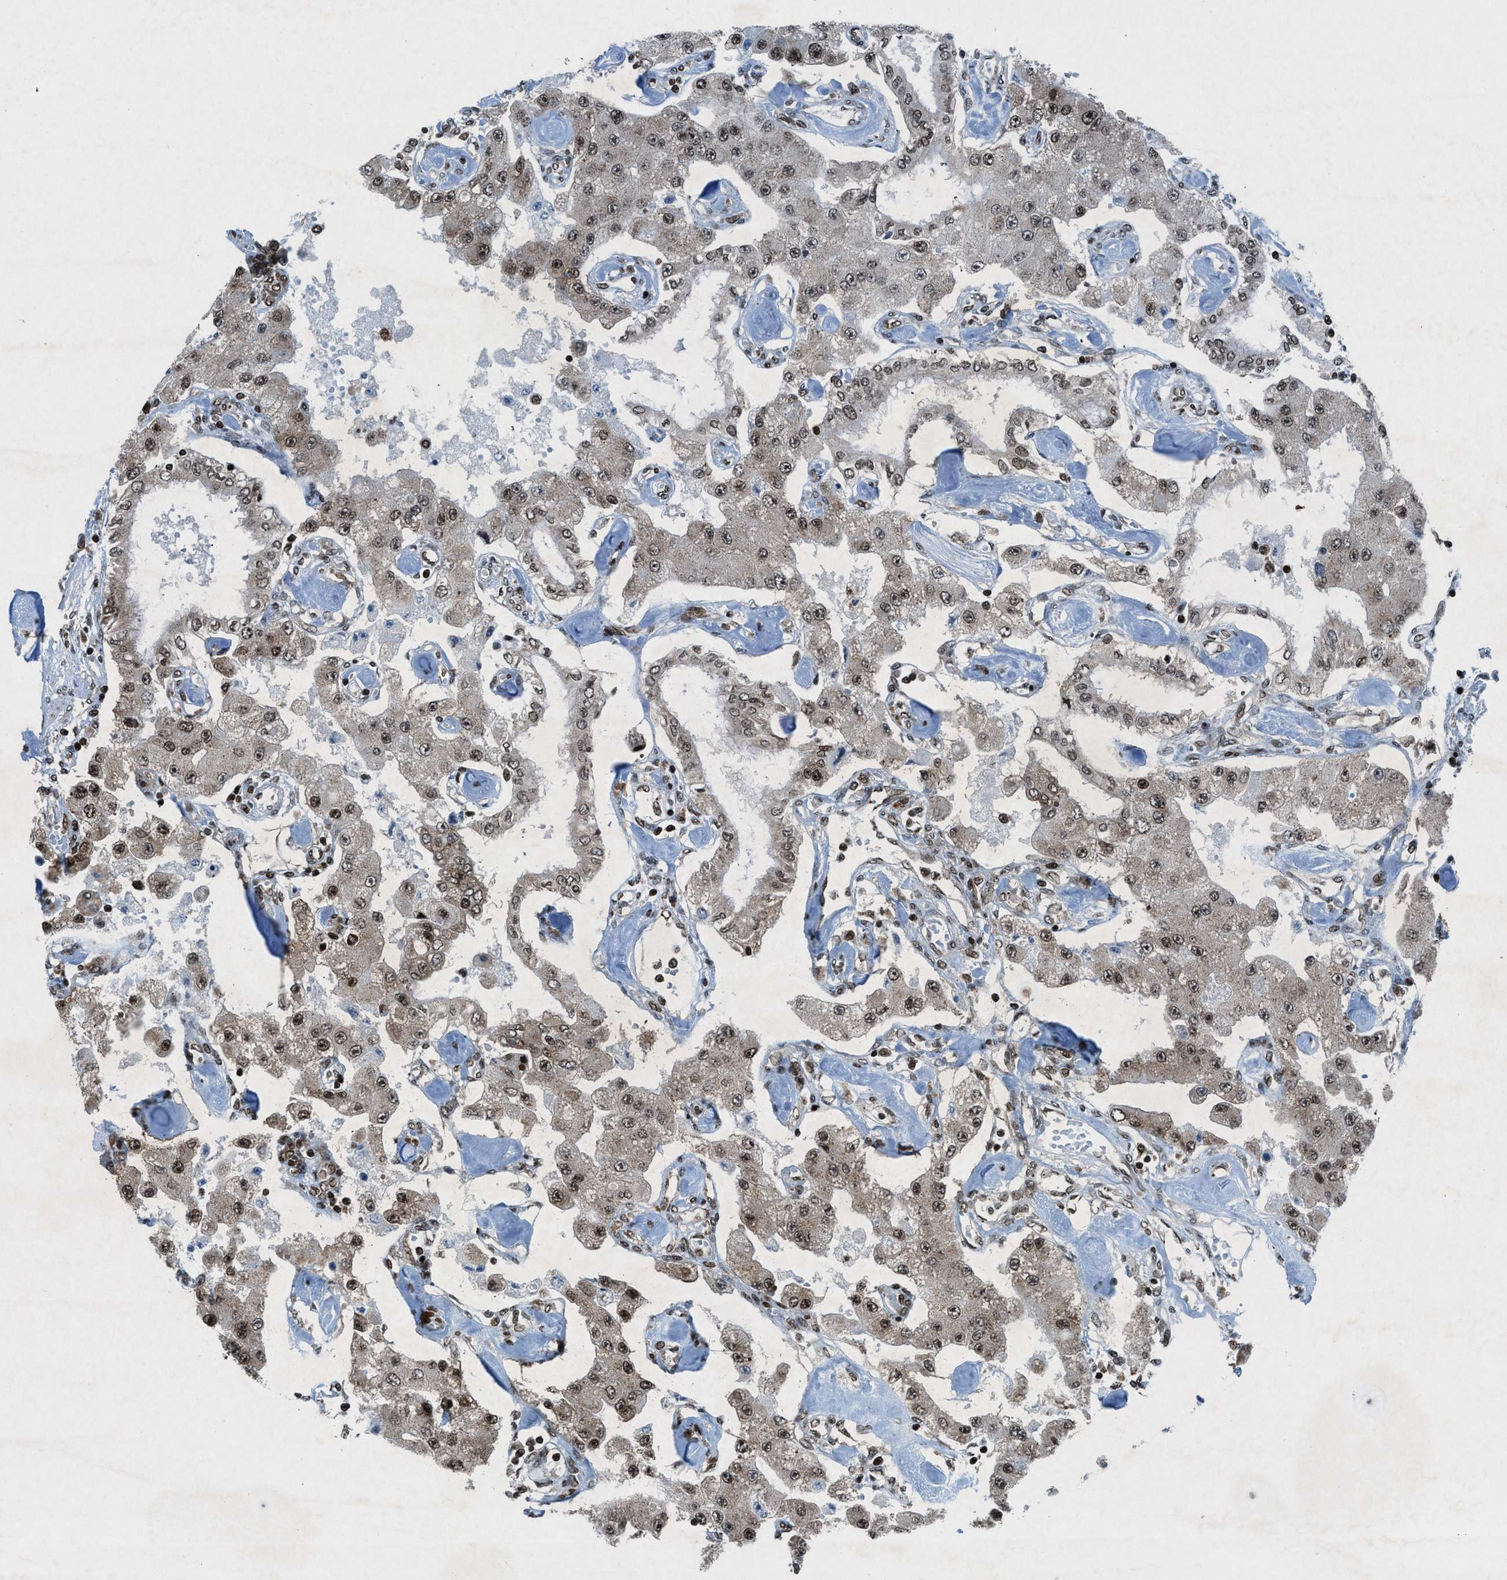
{"staining": {"intensity": "strong", "quantity": ">75%", "location": "nuclear"}, "tissue": "carcinoid", "cell_type": "Tumor cells", "image_type": "cancer", "snomed": [{"axis": "morphology", "description": "Carcinoid, malignant, NOS"}, {"axis": "topography", "description": "Pancreas"}], "caption": "Immunohistochemistry (IHC) of malignant carcinoid displays high levels of strong nuclear positivity in approximately >75% of tumor cells.", "gene": "NXF1", "patient": {"sex": "male", "age": 41}}